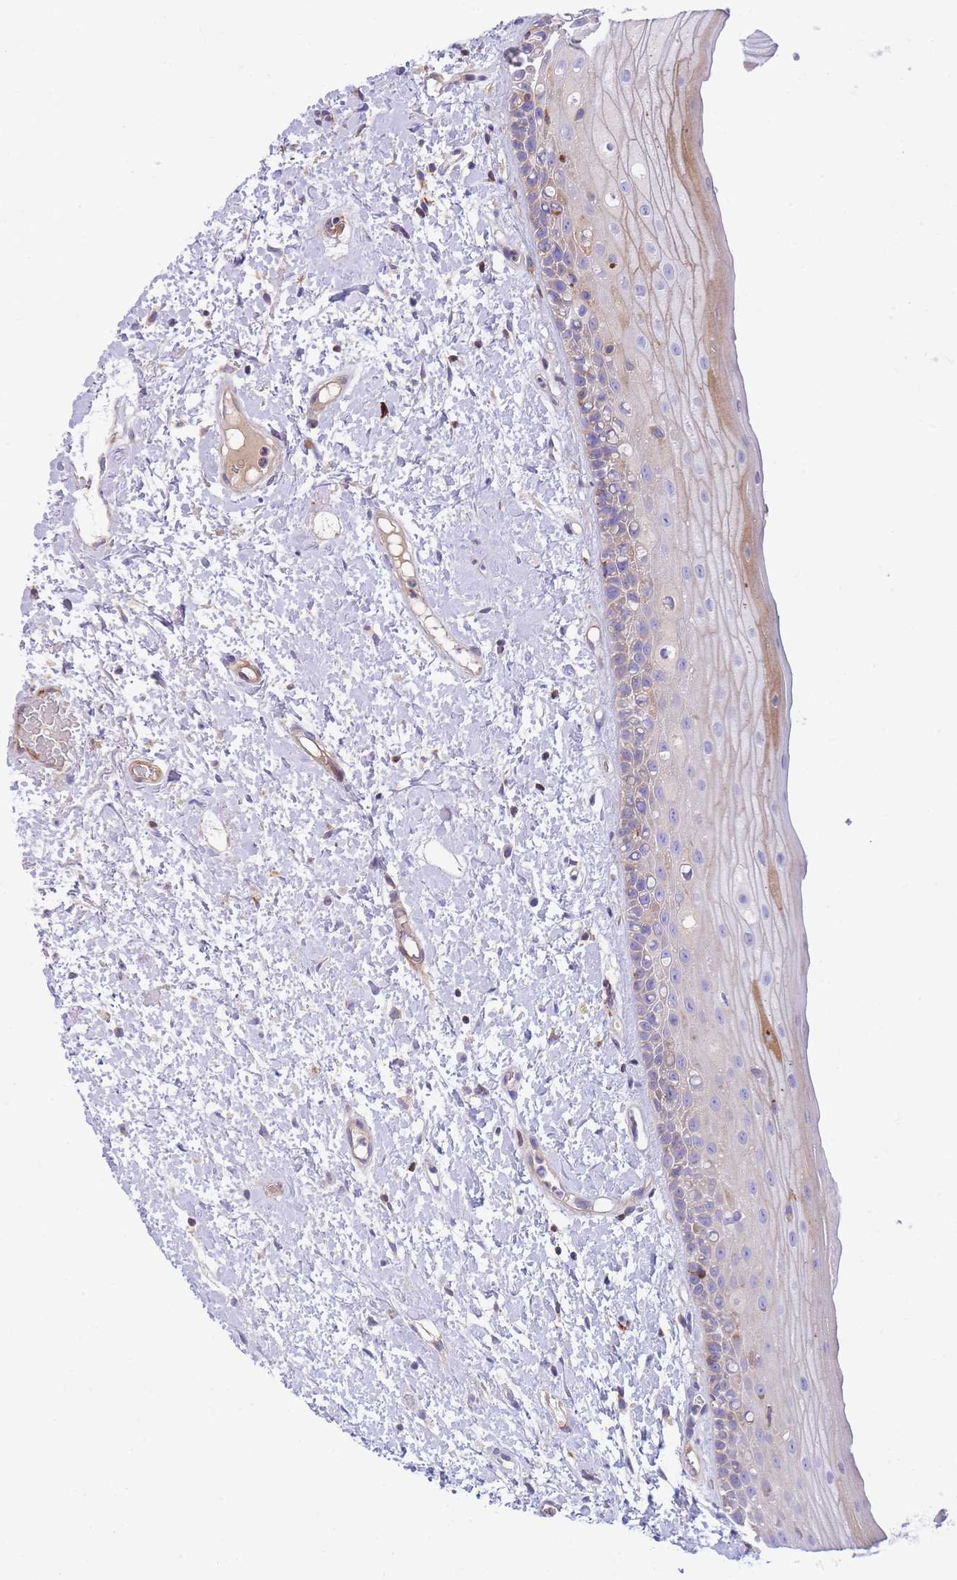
{"staining": {"intensity": "strong", "quantity": "<25%", "location": "cytoplasmic/membranous"}, "tissue": "oral mucosa", "cell_type": "Squamous epithelial cells", "image_type": "normal", "snomed": [{"axis": "morphology", "description": "Normal tissue, NOS"}, {"axis": "topography", "description": "Oral tissue"}], "caption": "Immunohistochemical staining of benign oral mucosa shows strong cytoplasmic/membranous protein staining in about <25% of squamous epithelial cells. The staining is performed using DAB brown chromogen to label protein expression. The nuclei are counter-stained blue using hematoxylin.", "gene": "FBN3", "patient": {"sex": "female", "age": 76}}